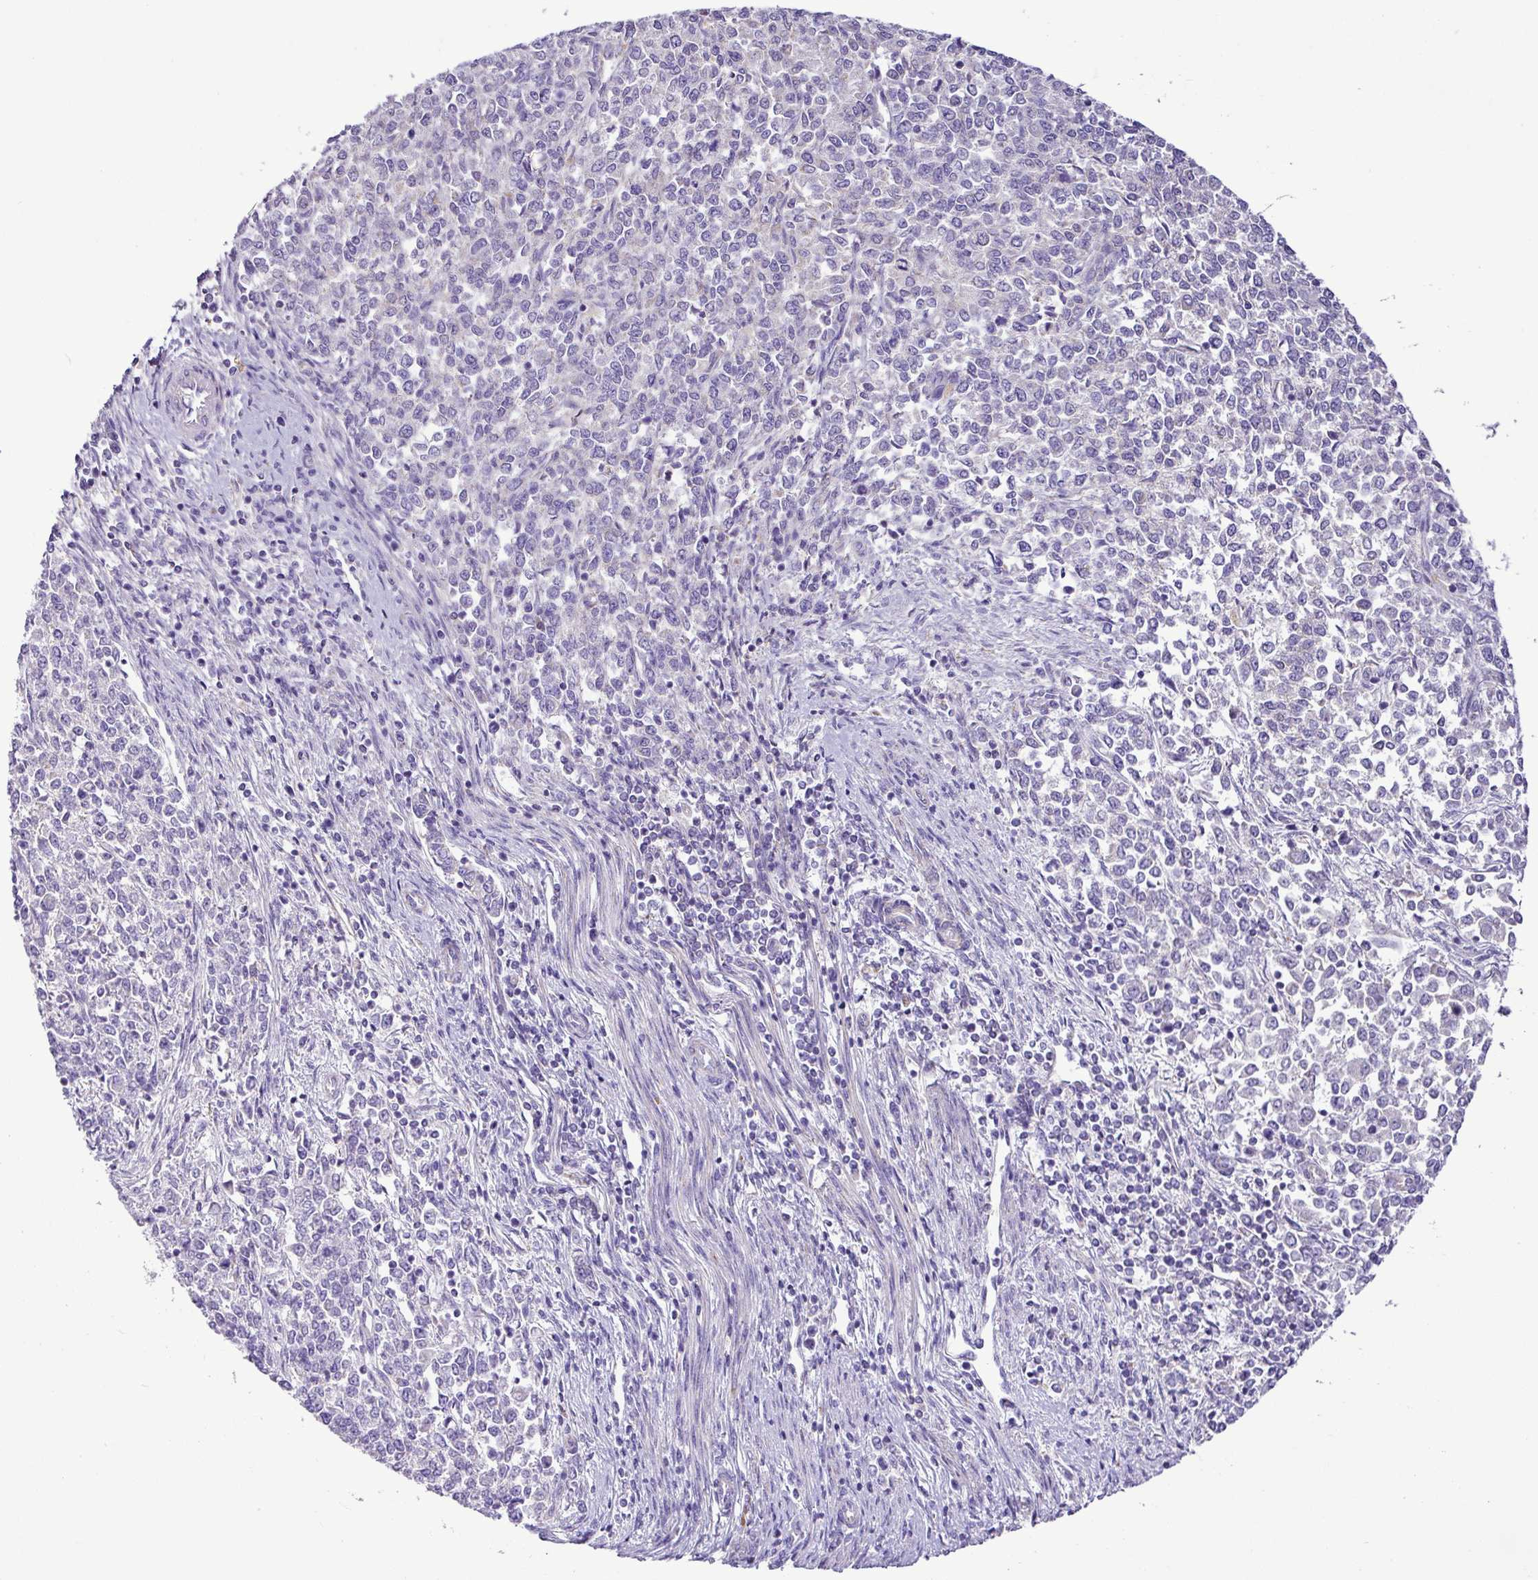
{"staining": {"intensity": "negative", "quantity": "none", "location": "none"}, "tissue": "endometrial cancer", "cell_type": "Tumor cells", "image_type": "cancer", "snomed": [{"axis": "morphology", "description": "Adenocarcinoma, NOS"}, {"axis": "topography", "description": "Endometrium"}], "caption": "High power microscopy histopathology image of an IHC histopathology image of endometrial cancer (adenocarcinoma), revealing no significant positivity in tumor cells.", "gene": "PGAP4", "patient": {"sex": "female", "age": 50}}